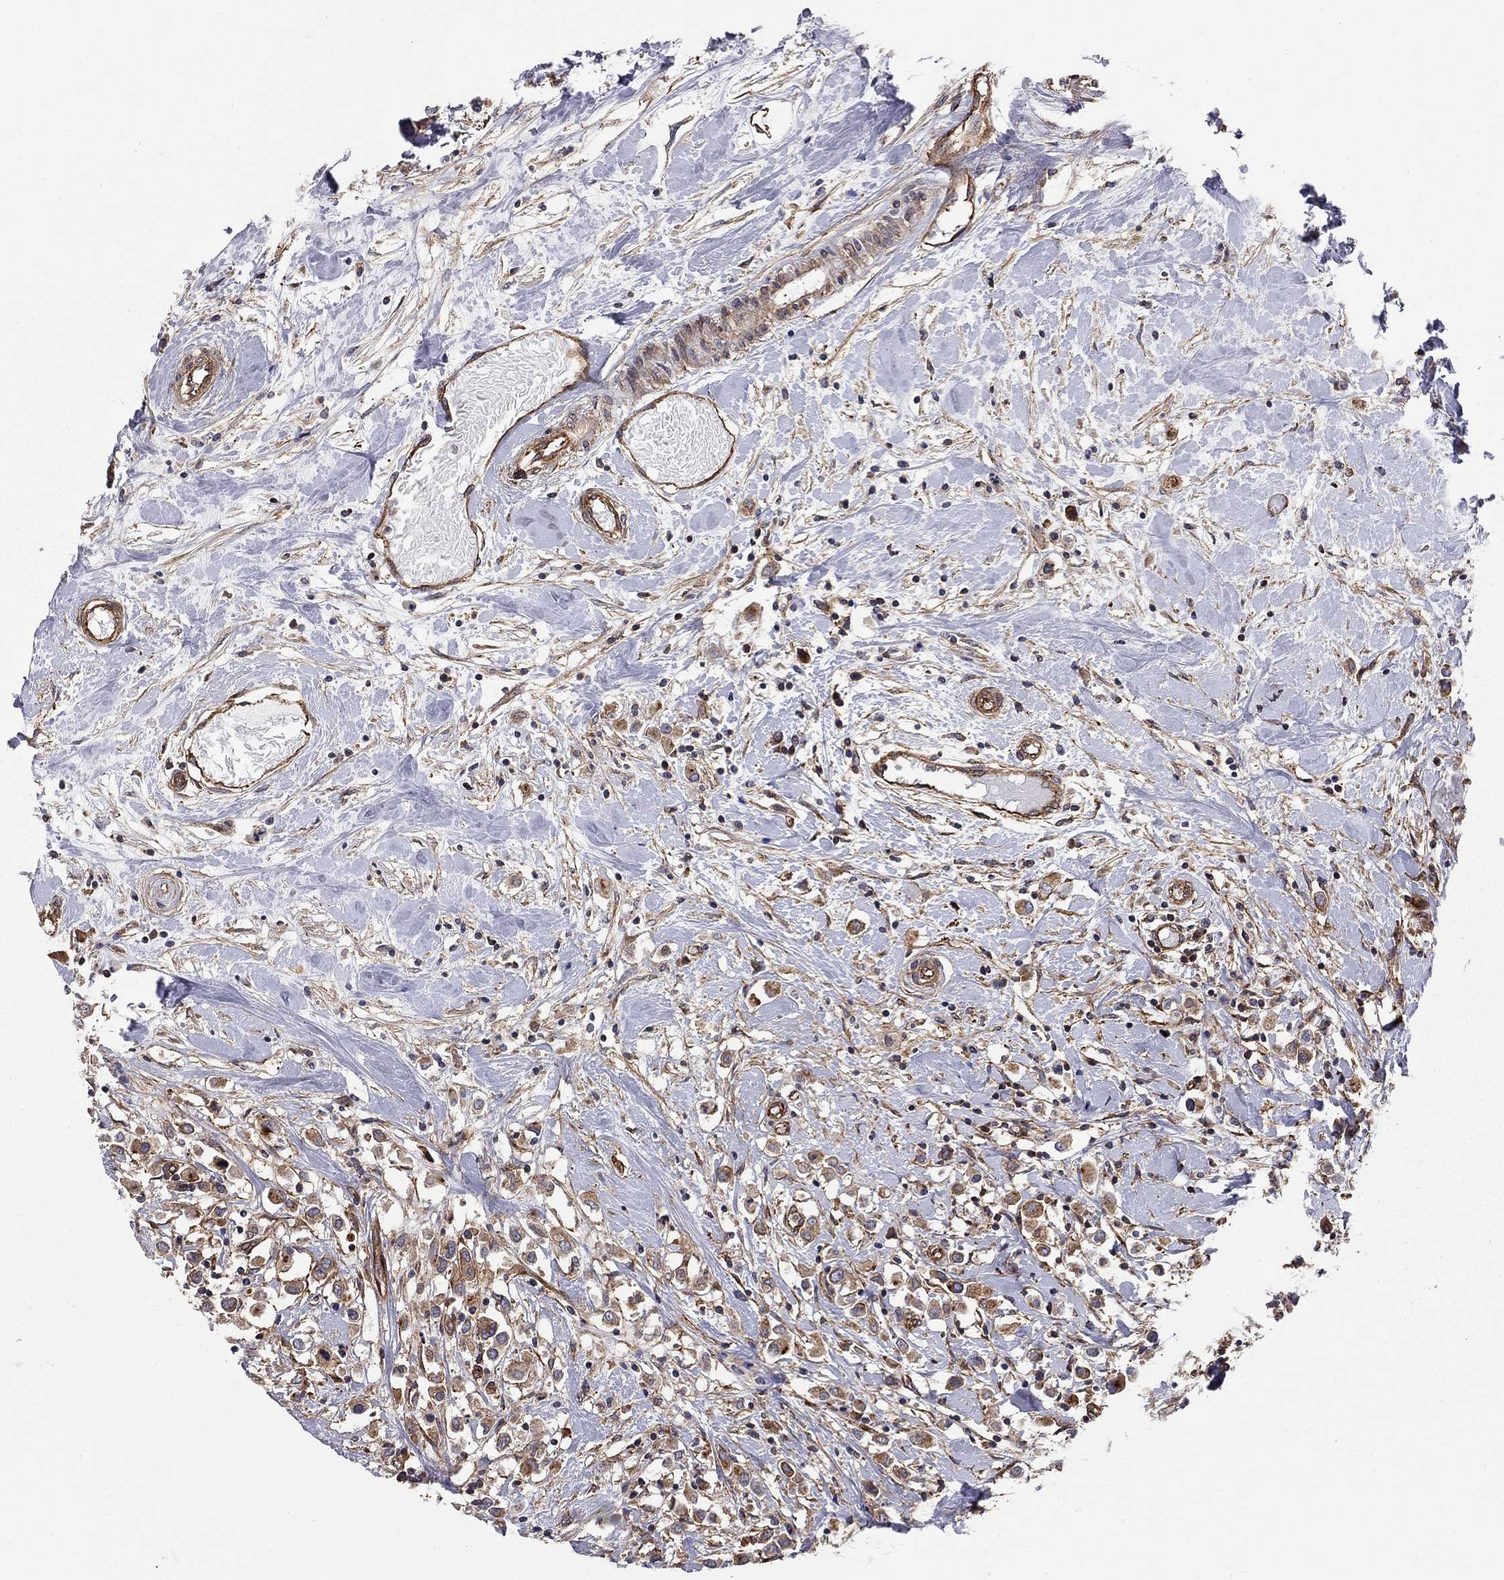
{"staining": {"intensity": "strong", "quantity": ">75%", "location": "cytoplasmic/membranous"}, "tissue": "breast cancer", "cell_type": "Tumor cells", "image_type": "cancer", "snomed": [{"axis": "morphology", "description": "Duct carcinoma"}, {"axis": "topography", "description": "Breast"}], "caption": "Protein staining of breast cancer (intraductal carcinoma) tissue reveals strong cytoplasmic/membranous expression in about >75% of tumor cells.", "gene": "RASEF", "patient": {"sex": "female", "age": 61}}